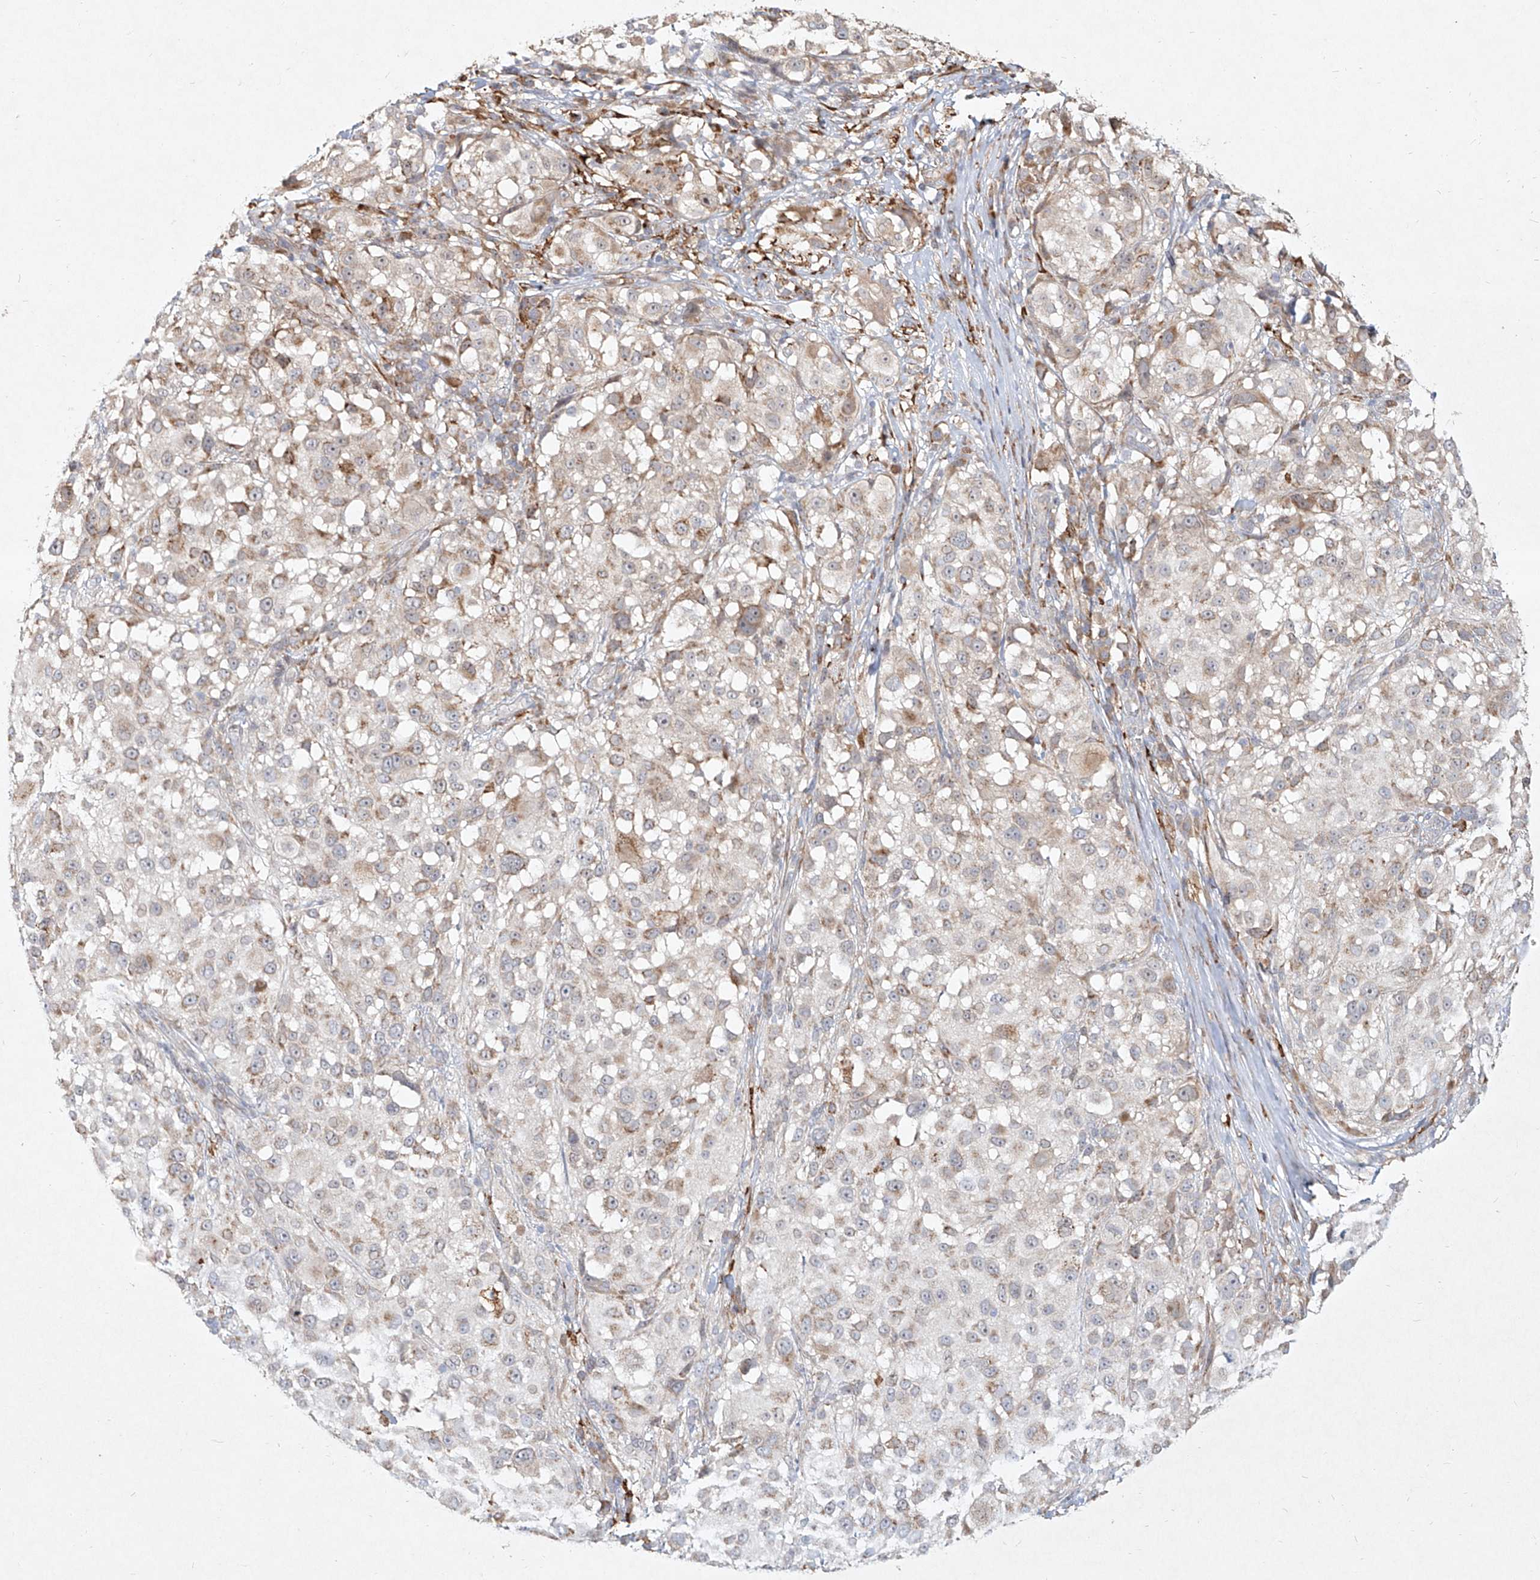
{"staining": {"intensity": "weak", "quantity": "<25%", "location": "cytoplasmic/membranous"}, "tissue": "melanoma", "cell_type": "Tumor cells", "image_type": "cancer", "snomed": [{"axis": "morphology", "description": "Necrosis, NOS"}, {"axis": "morphology", "description": "Malignant melanoma, NOS"}, {"axis": "topography", "description": "Skin"}], "caption": "Malignant melanoma was stained to show a protein in brown. There is no significant staining in tumor cells.", "gene": "CD209", "patient": {"sex": "female", "age": 87}}